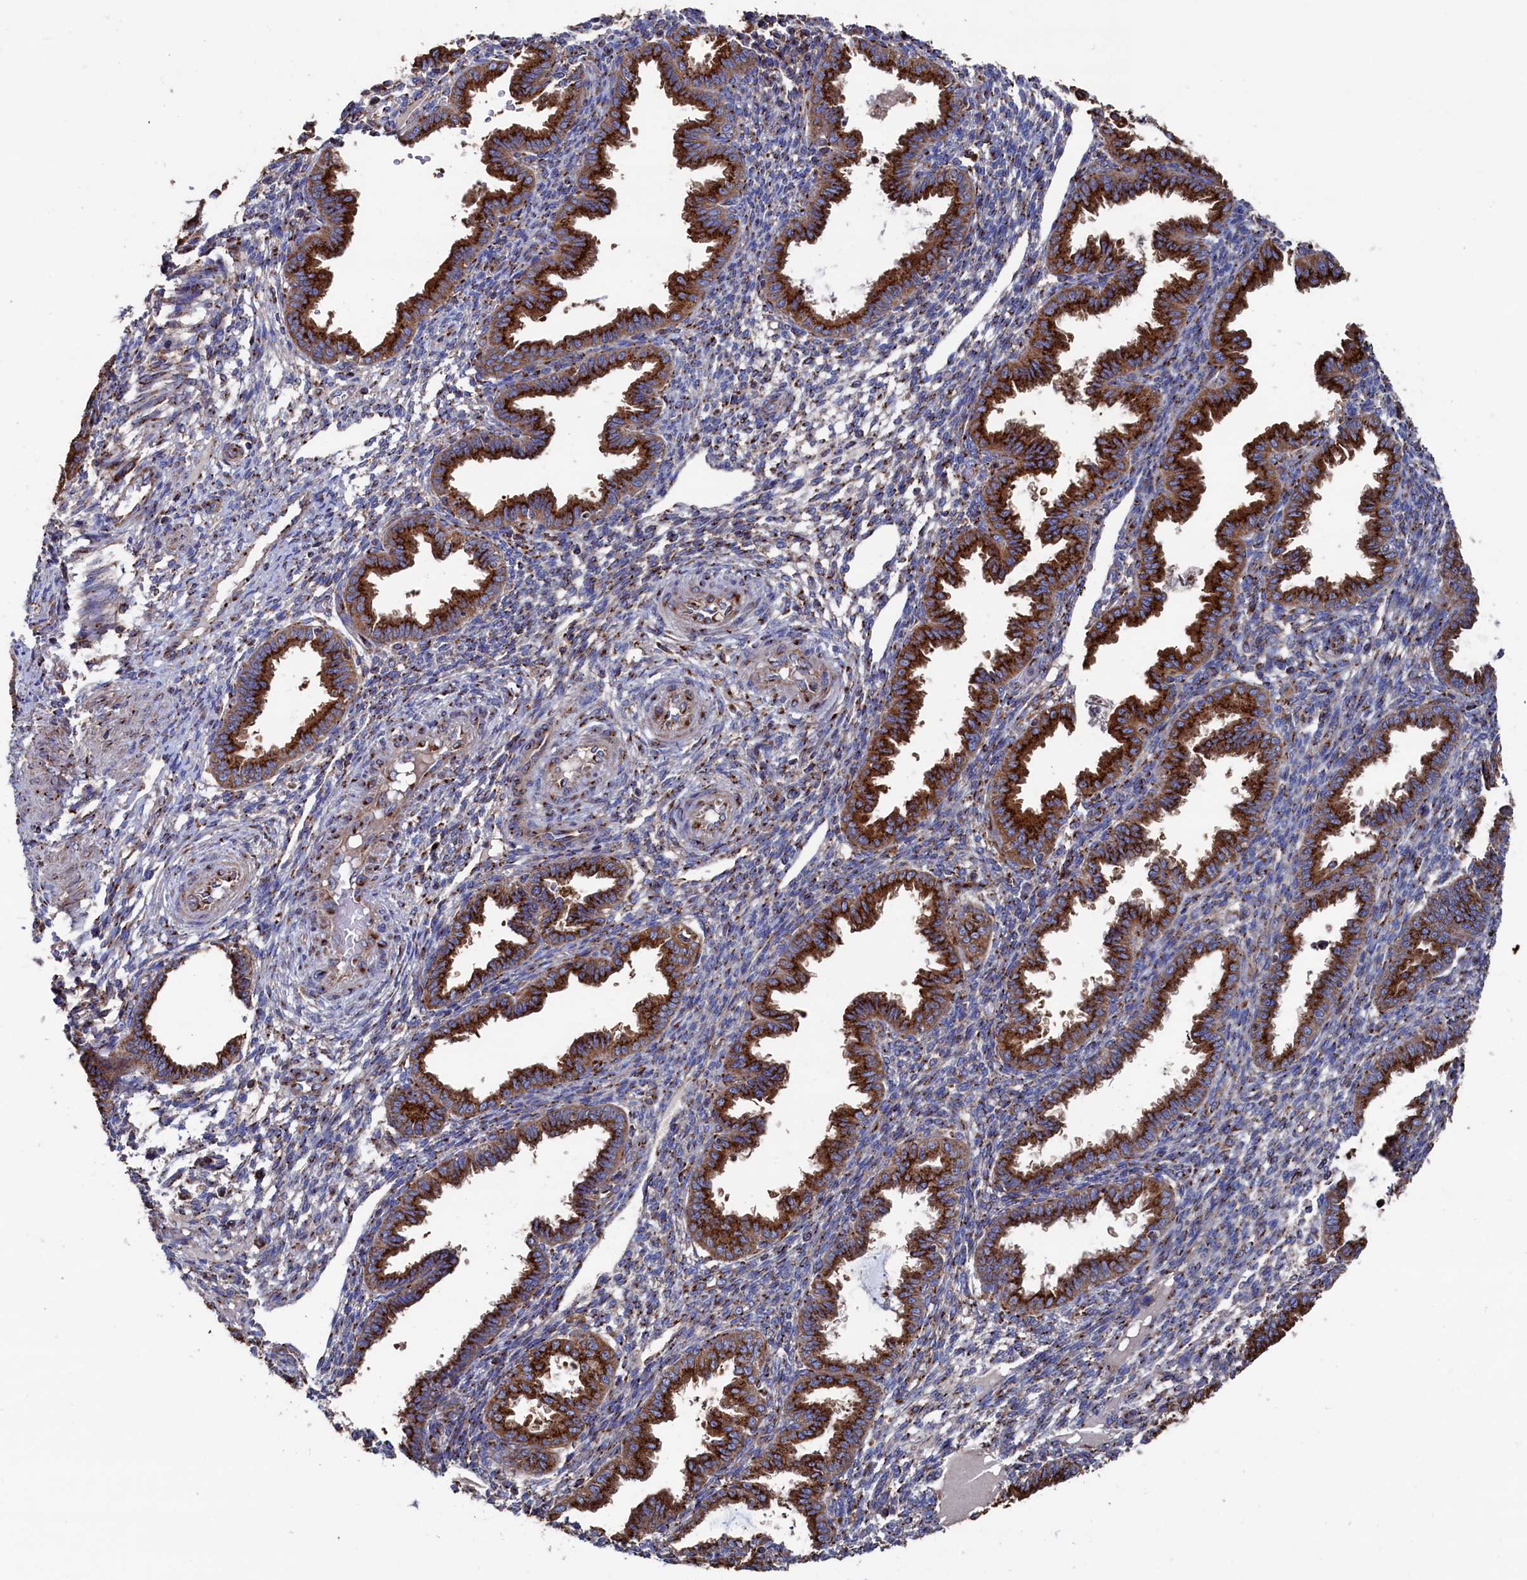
{"staining": {"intensity": "moderate", "quantity": ">75%", "location": "cytoplasmic/membranous"}, "tissue": "endometrium", "cell_type": "Cells in endometrial stroma", "image_type": "normal", "snomed": [{"axis": "morphology", "description": "Normal tissue, NOS"}, {"axis": "topography", "description": "Endometrium"}], "caption": "Immunohistochemical staining of unremarkable endometrium shows >75% levels of moderate cytoplasmic/membranous protein positivity in approximately >75% of cells in endometrial stroma. (DAB (3,3'-diaminobenzidine) IHC with brightfield microscopy, high magnification).", "gene": "PRRC1", "patient": {"sex": "female", "age": 33}}